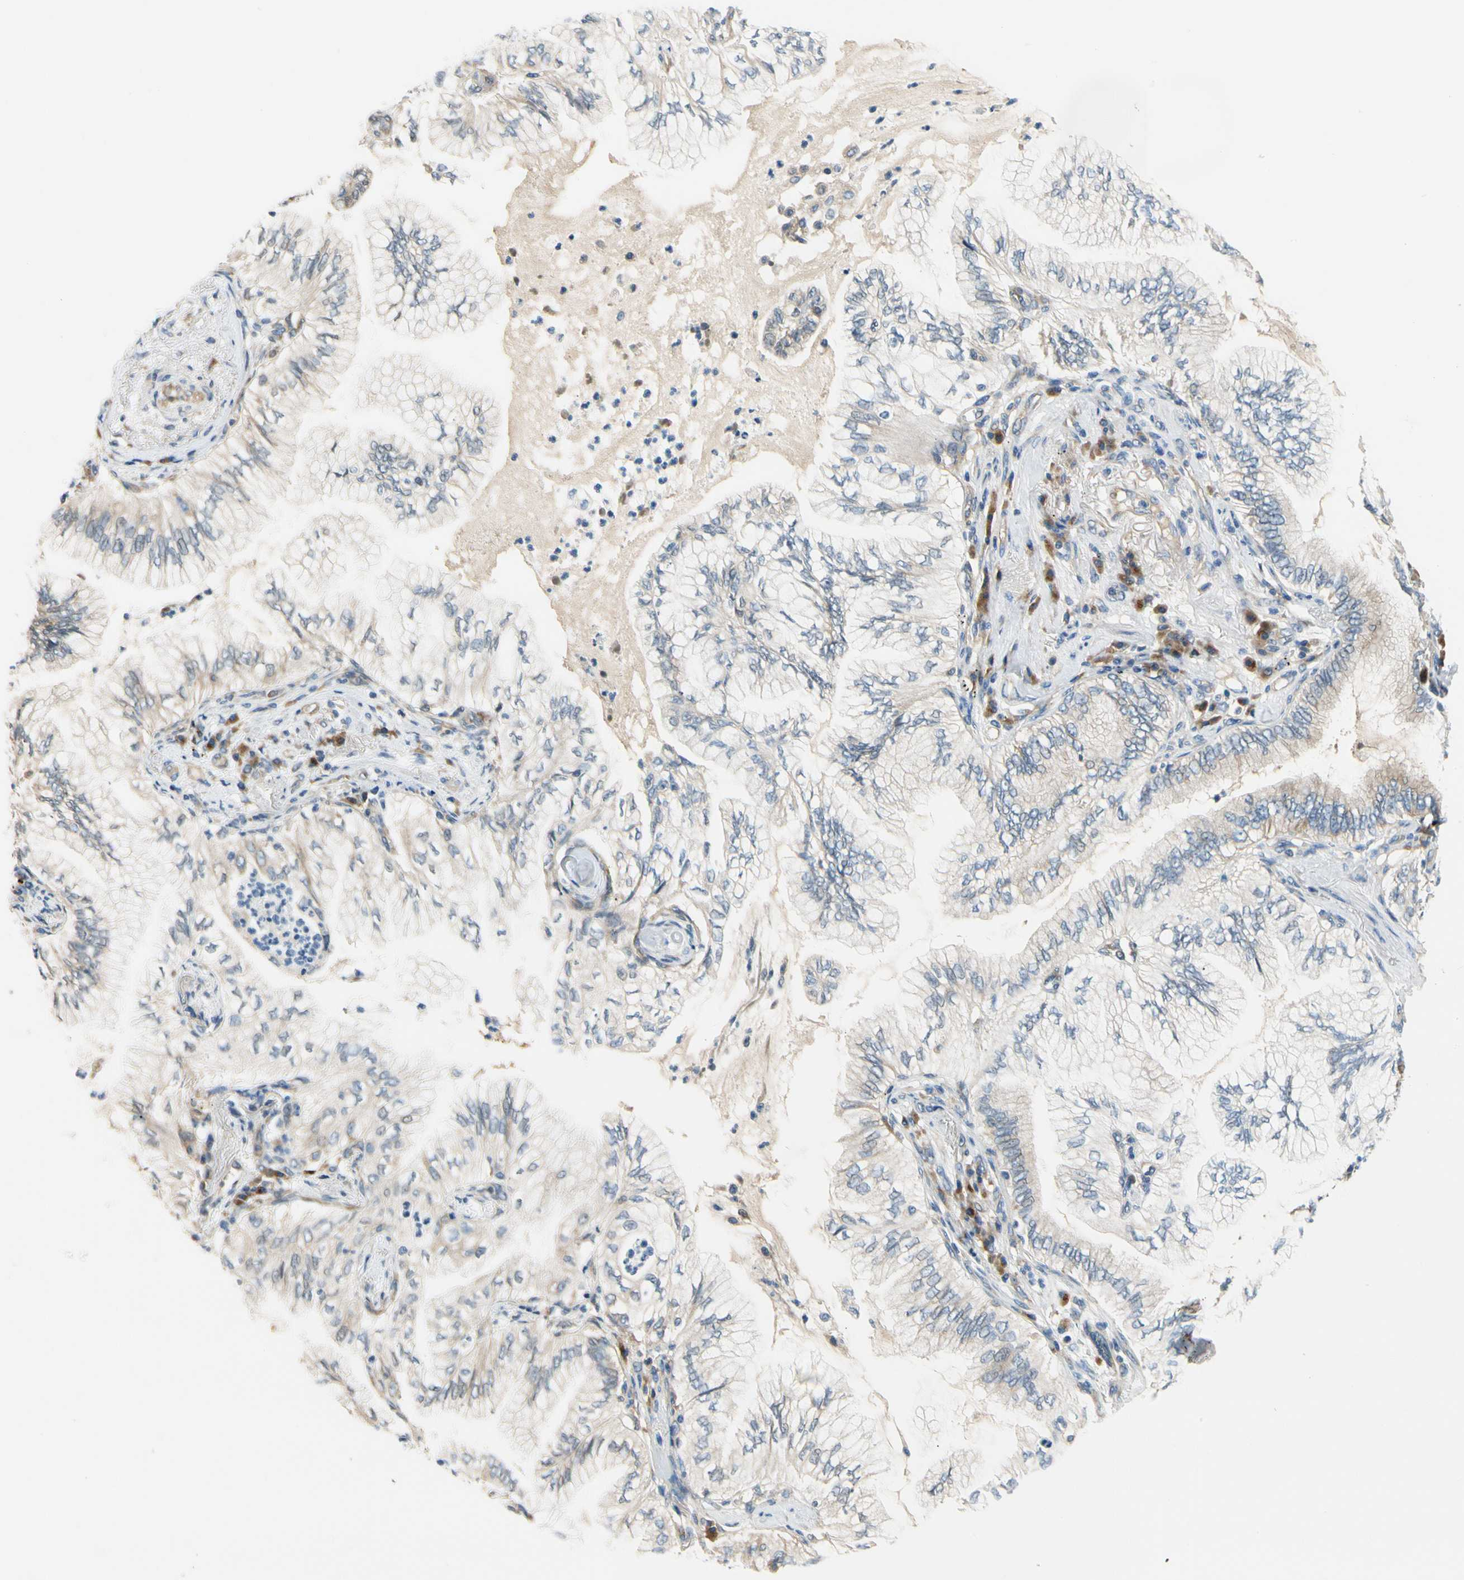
{"staining": {"intensity": "moderate", "quantity": "<25%", "location": "cytoplasmic/membranous"}, "tissue": "lung cancer", "cell_type": "Tumor cells", "image_type": "cancer", "snomed": [{"axis": "morphology", "description": "Normal tissue, NOS"}, {"axis": "morphology", "description": "Adenocarcinoma, NOS"}, {"axis": "topography", "description": "Bronchus"}, {"axis": "topography", "description": "Lung"}], "caption": "Protein staining of lung cancer tissue reveals moderate cytoplasmic/membranous expression in approximately <25% of tumor cells.", "gene": "LRRC47", "patient": {"sex": "female", "age": 70}}